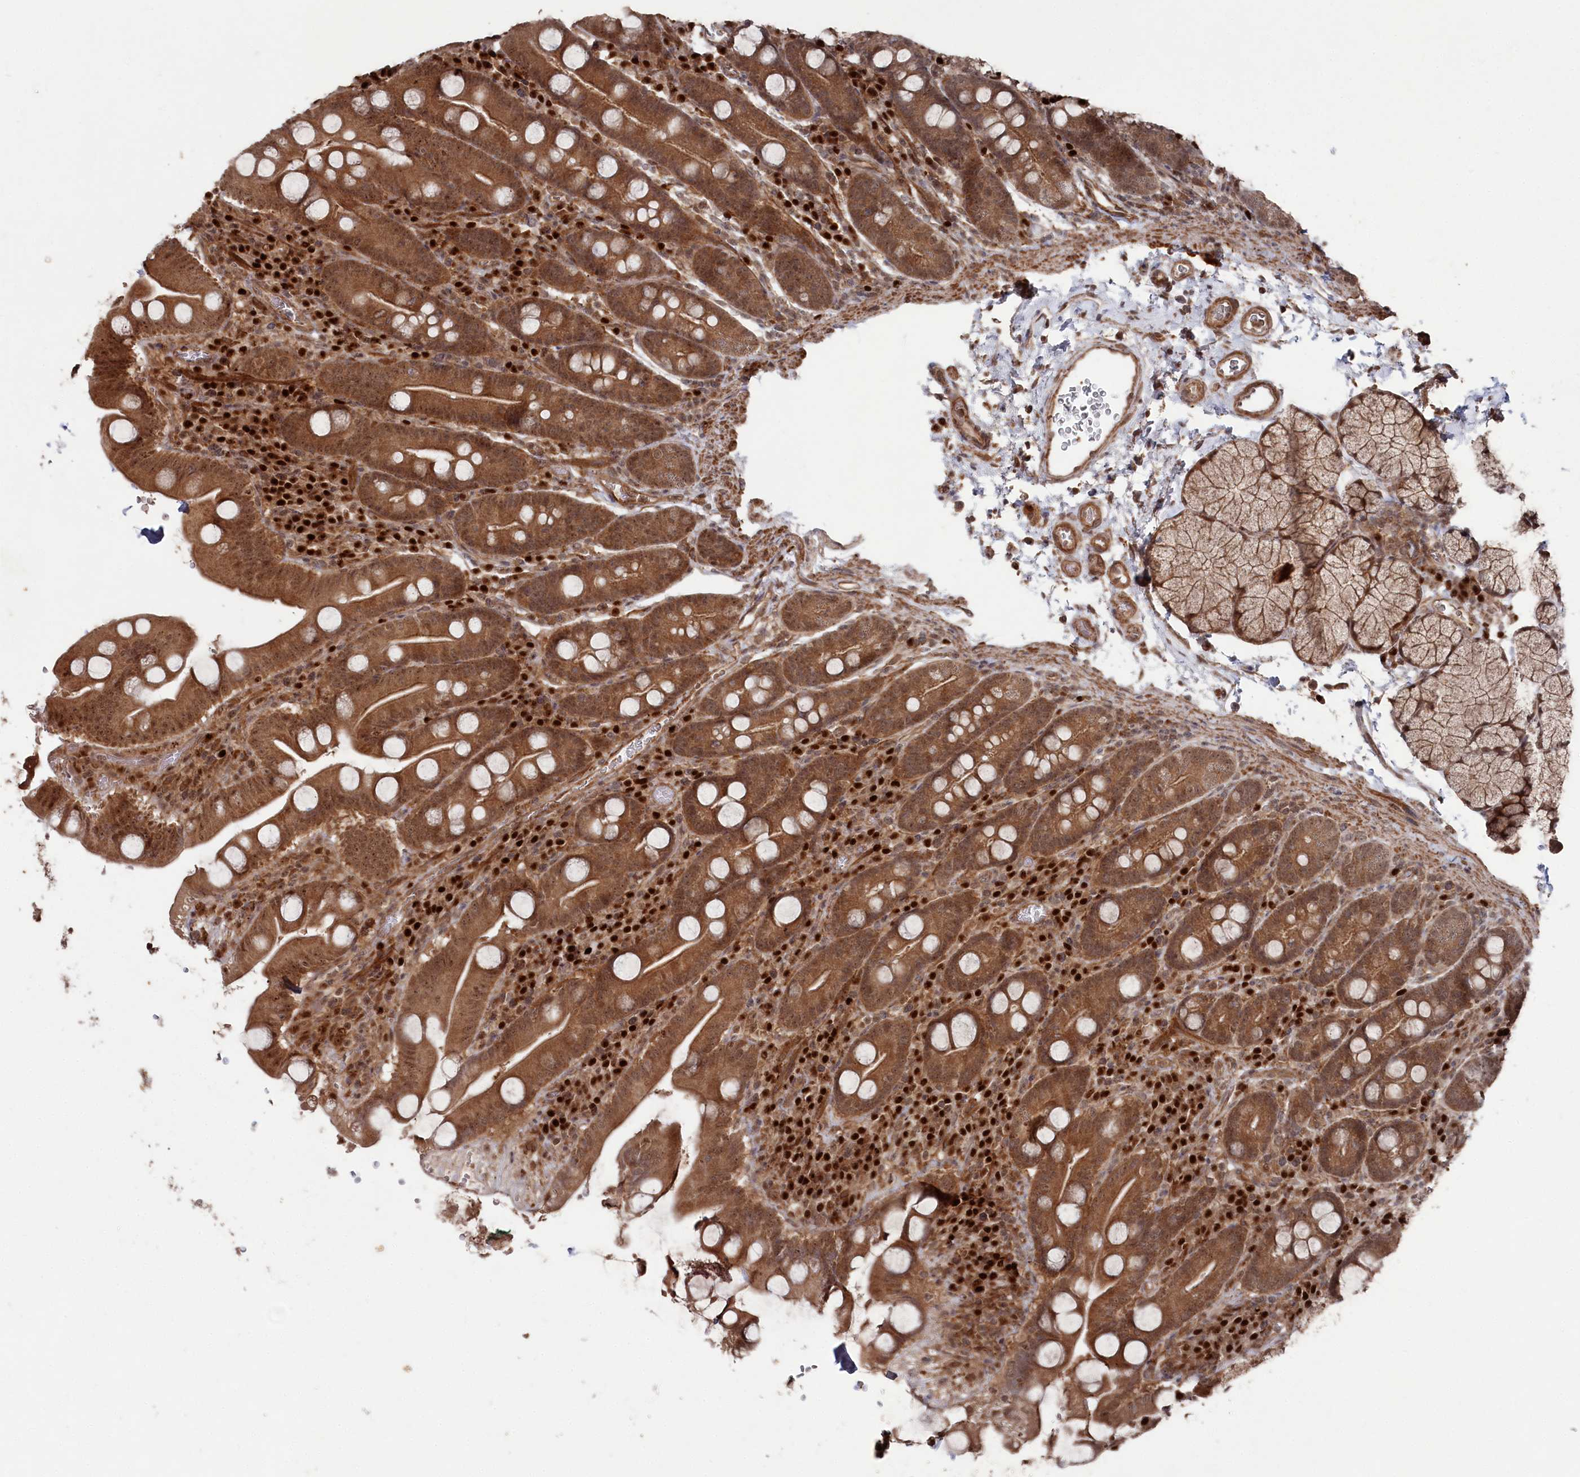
{"staining": {"intensity": "moderate", "quantity": ">75%", "location": "cytoplasmic/membranous,nuclear"}, "tissue": "duodenum", "cell_type": "Glandular cells", "image_type": "normal", "snomed": [{"axis": "morphology", "description": "Normal tissue, NOS"}, {"axis": "topography", "description": "Duodenum"}], "caption": "Immunohistochemistry image of benign duodenum stained for a protein (brown), which exhibits medium levels of moderate cytoplasmic/membranous,nuclear staining in approximately >75% of glandular cells.", "gene": "BORCS7", "patient": {"sex": "male", "age": 35}}